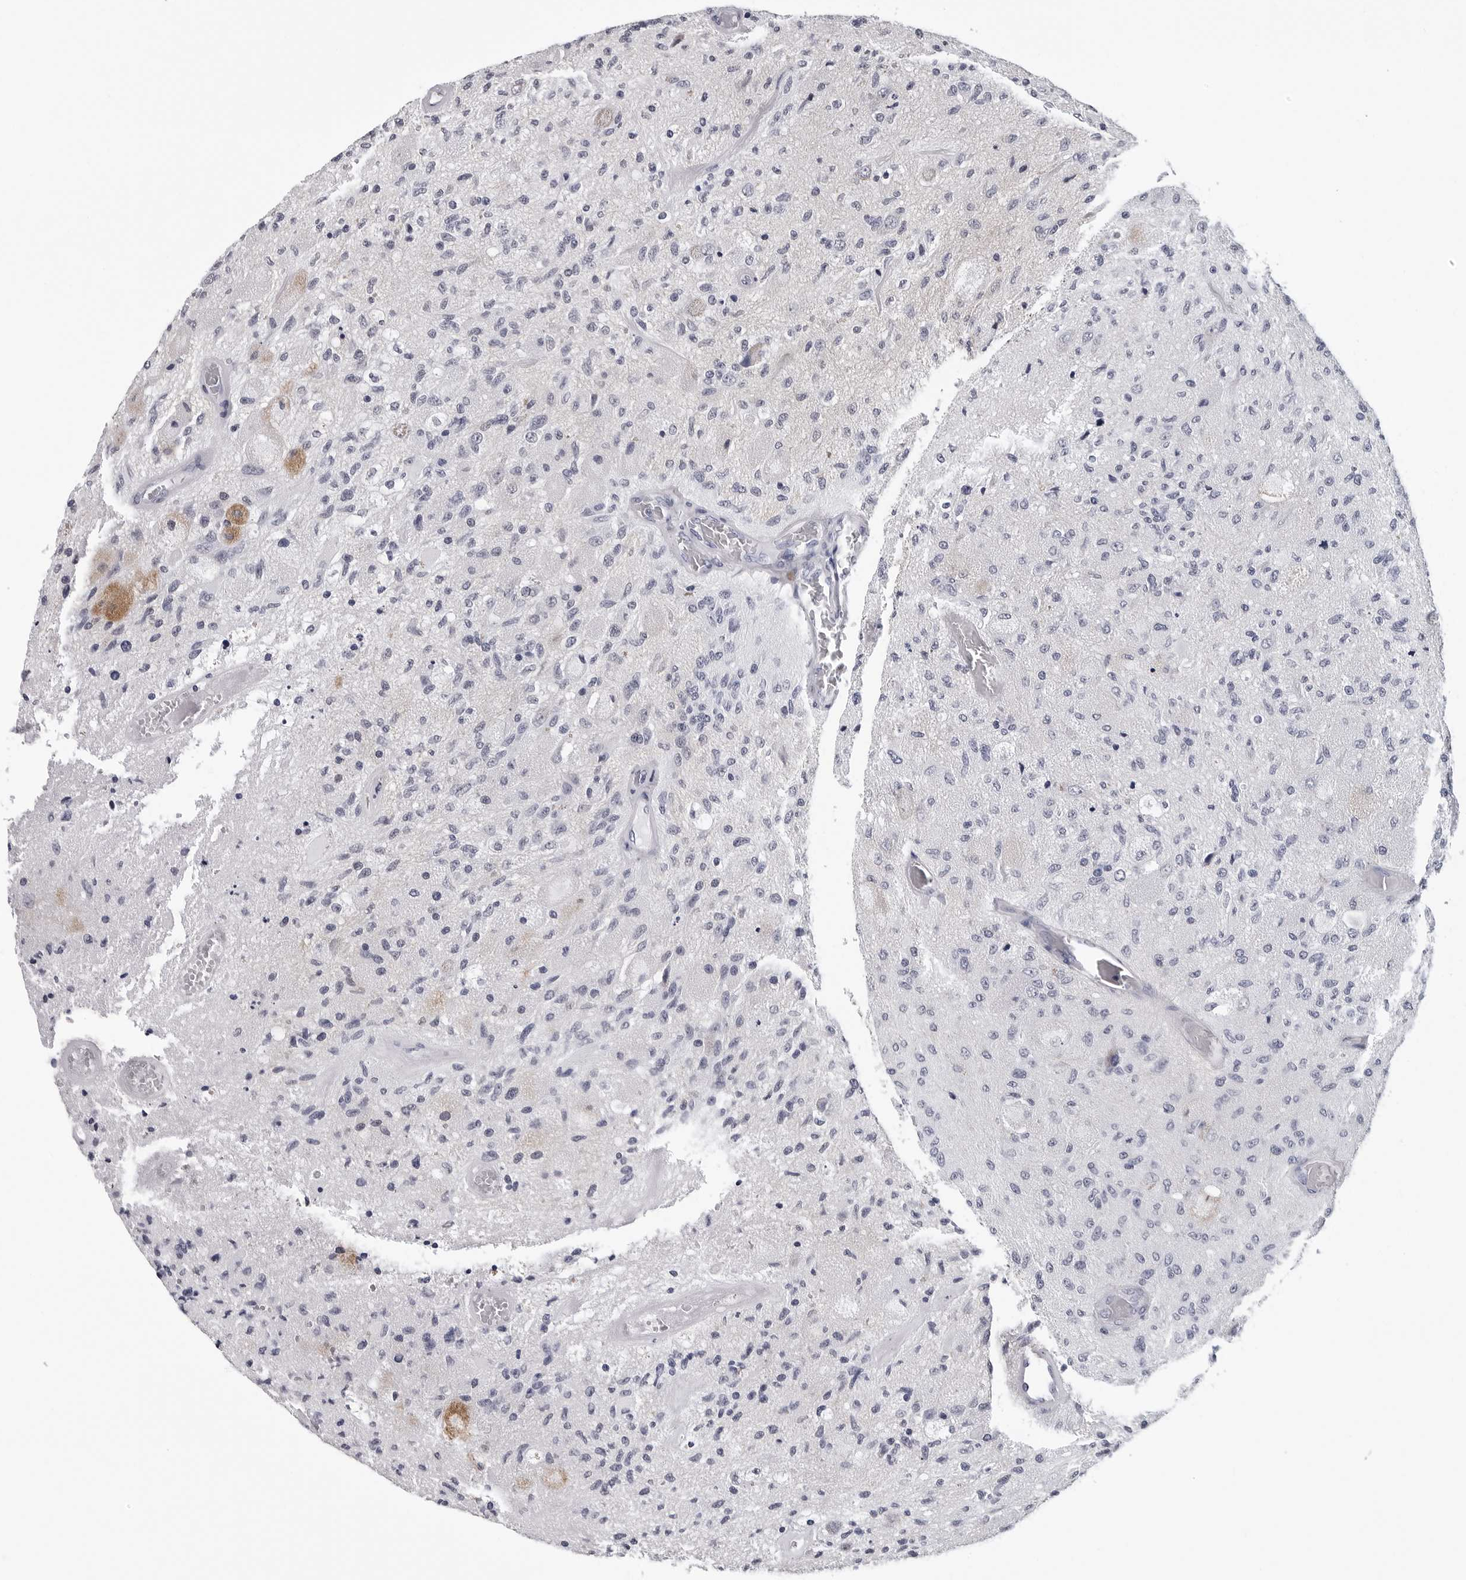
{"staining": {"intensity": "negative", "quantity": "none", "location": "none"}, "tissue": "glioma", "cell_type": "Tumor cells", "image_type": "cancer", "snomed": [{"axis": "morphology", "description": "Normal tissue, NOS"}, {"axis": "morphology", "description": "Glioma, malignant, High grade"}, {"axis": "topography", "description": "Cerebral cortex"}], "caption": "The photomicrograph reveals no staining of tumor cells in glioma.", "gene": "GNL2", "patient": {"sex": "male", "age": 77}}